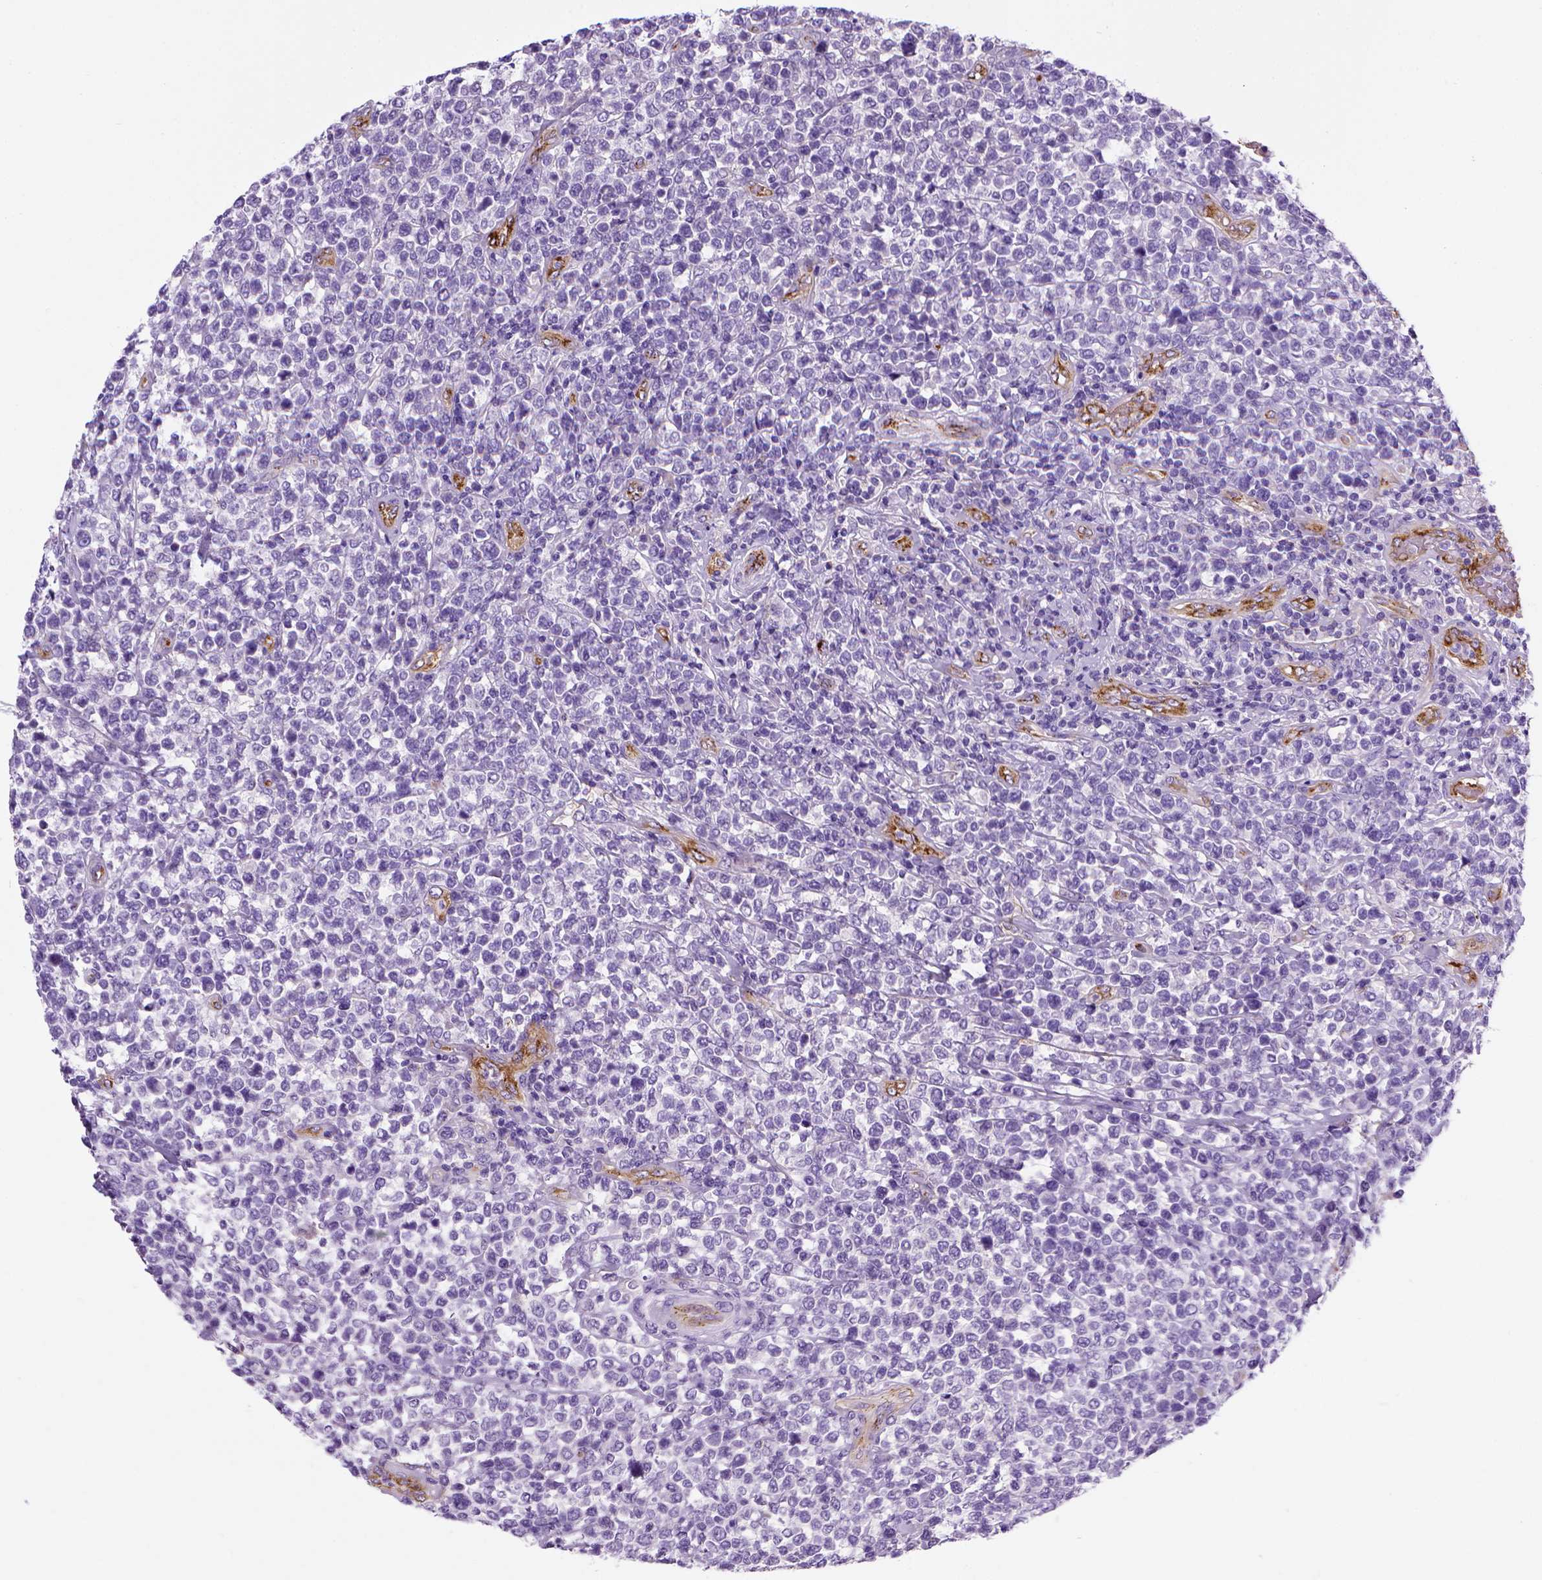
{"staining": {"intensity": "negative", "quantity": "none", "location": "none"}, "tissue": "lymphoma", "cell_type": "Tumor cells", "image_type": "cancer", "snomed": [{"axis": "morphology", "description": "Malignant lymphoma, non-Hodgkin's type, High grade"}, {"axis": "topography", "description": "Soft tissue"}], "caption": "High magnification brightfield microscopy of lymphoma stained with DAB (brown) and counterstained with hematoxylin (blue): tumor cells show no significant expression. Brightfield microscopy of immunohistochemistry stained with DAB (3,3'-diaminobenzidine) (brown) and hematoxylin (blue), captured at high magnification.", "gene": "VWF", "patient": {"sex": "female", "age": 56}}